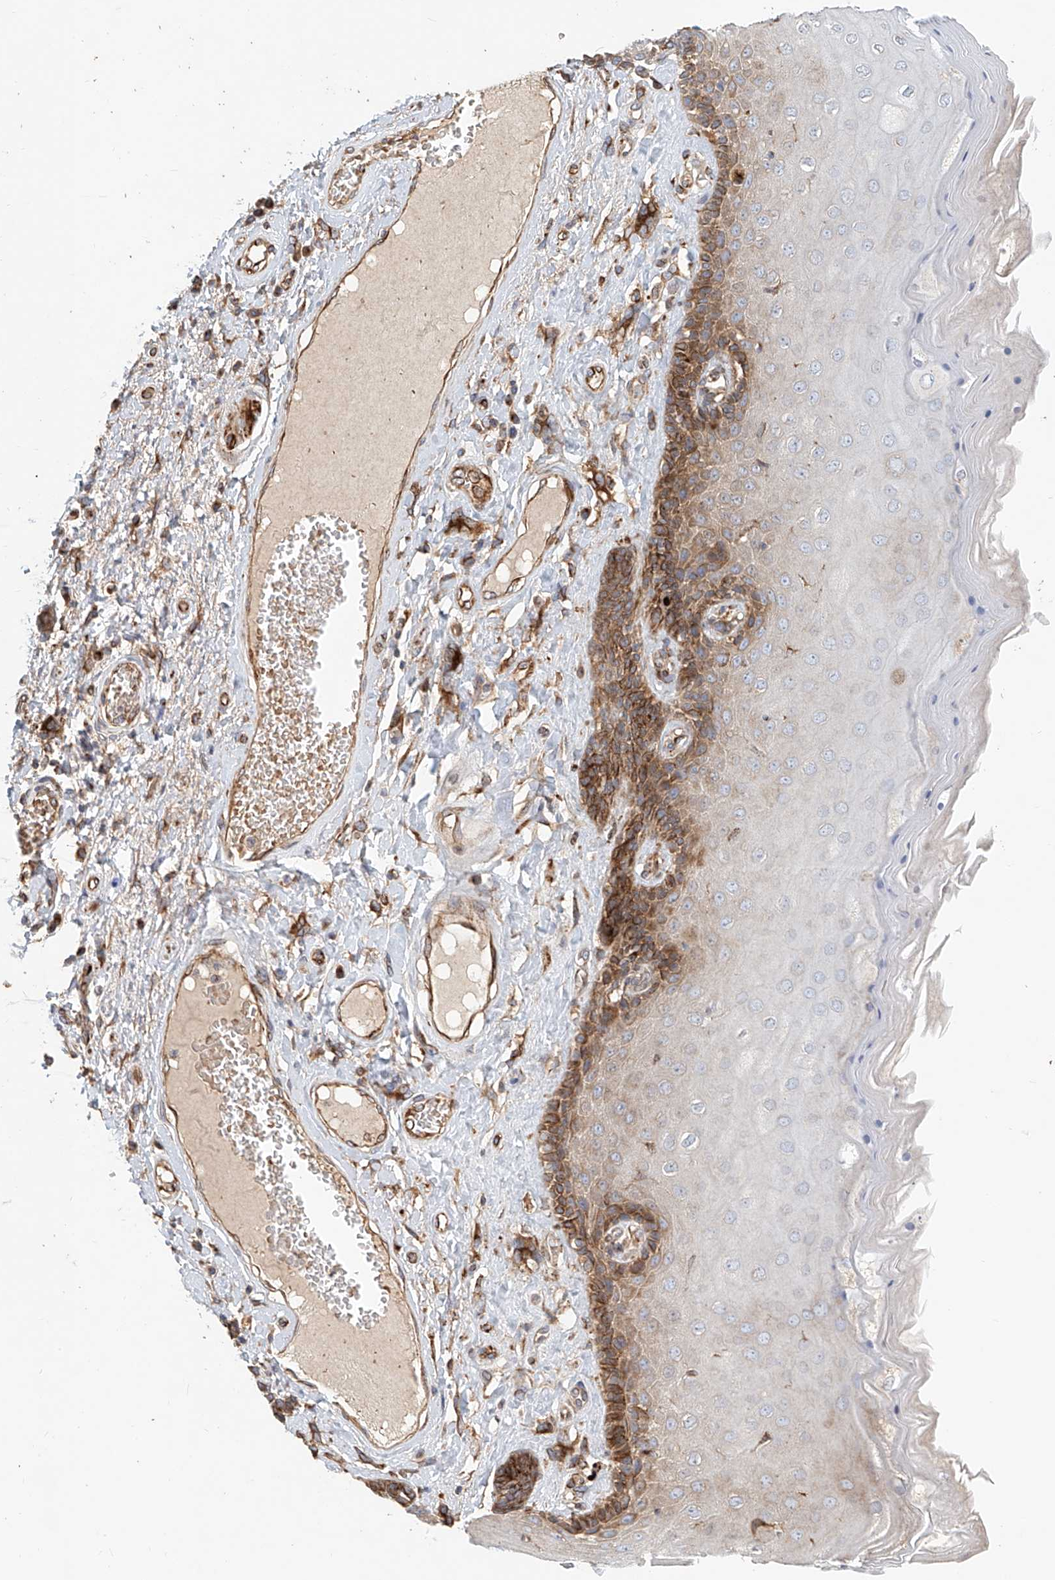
{"staining": {"intensity": "moderate", "quantity": "25%-75%", "location": "cytoplasmic/membranous"}, "tissue": "skin", "cell_type": "Epidermal cells", "image_type": "normal", "snomed": [{"axis": "morphology", "description": "Normal tissue, NOS"}, {"axis": "topography", "description": "Anal"}], "caption": "Skin stained with immunohistochemistry (IHC) displays moderate cytoplasmic/membranous positivity in about 25%-75% of epidermal cells. (Brightfield microscopy of DAB IHC at high magnification).", "gene": "HGSNAT", "patient": {"sex": "male", "age": 69}}